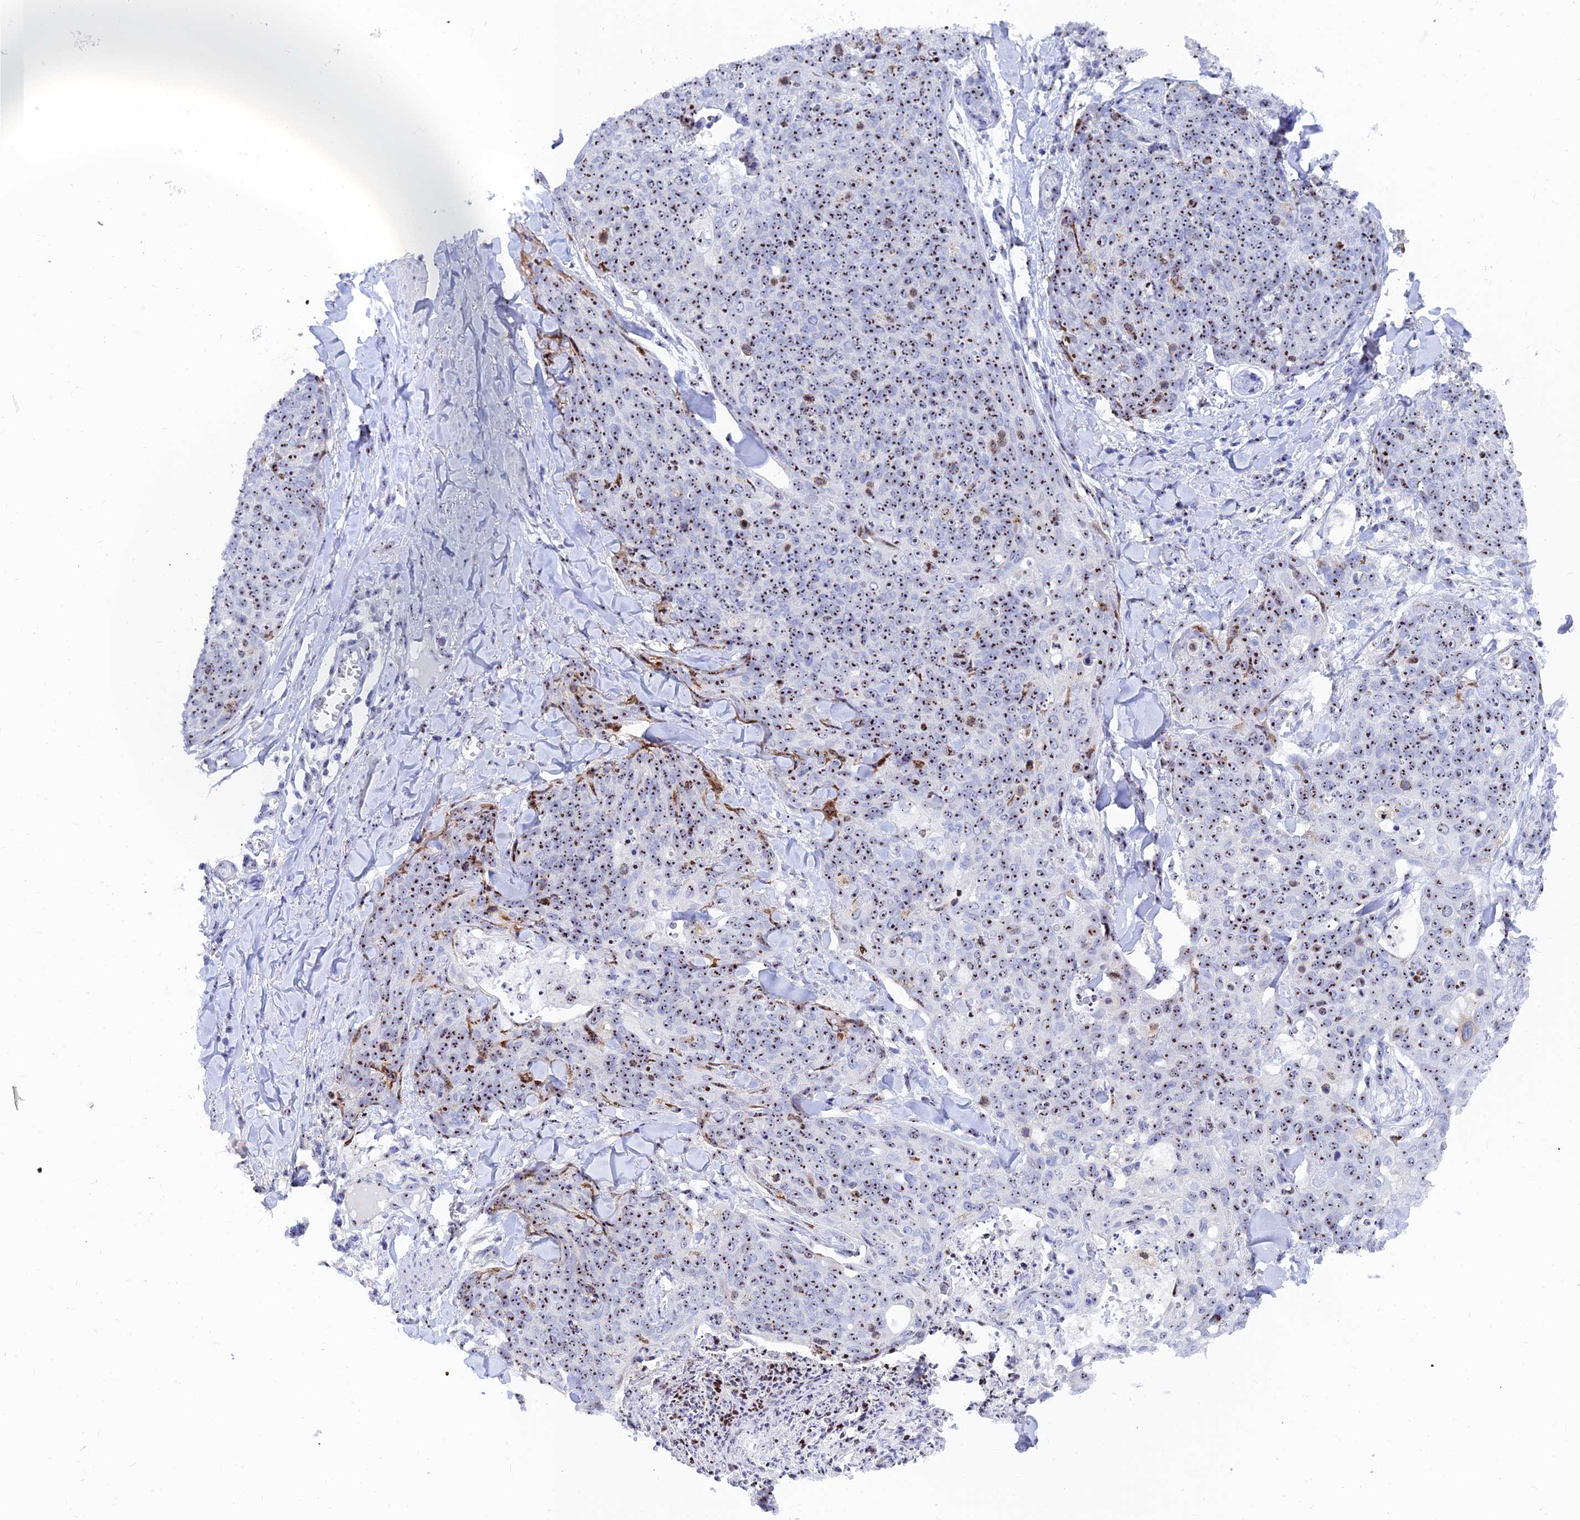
{"staining": {"intensity": "strong", "quantity": ">75%", "location": "nuclear"}, "tissue": "skin cancer", "cell_type": "Tumor cells", "image_type": "cancer", "snomed": [{"axis": "morphology", "description": "Squamous cell carcinoma, NOS"}, {"axis": "topography", "description": "Skin"}, {"axis": "topography", "description": "Vulva"}], "caption": "Immunohistochemistry (IHC) image of skin cancer stained for a protein (brown), which demonstrates high levels of strong nuclear staining in about >75% of tumor cells.", "gene": "RSL1D1", "patient": {"sex": "female", "age": 85}}